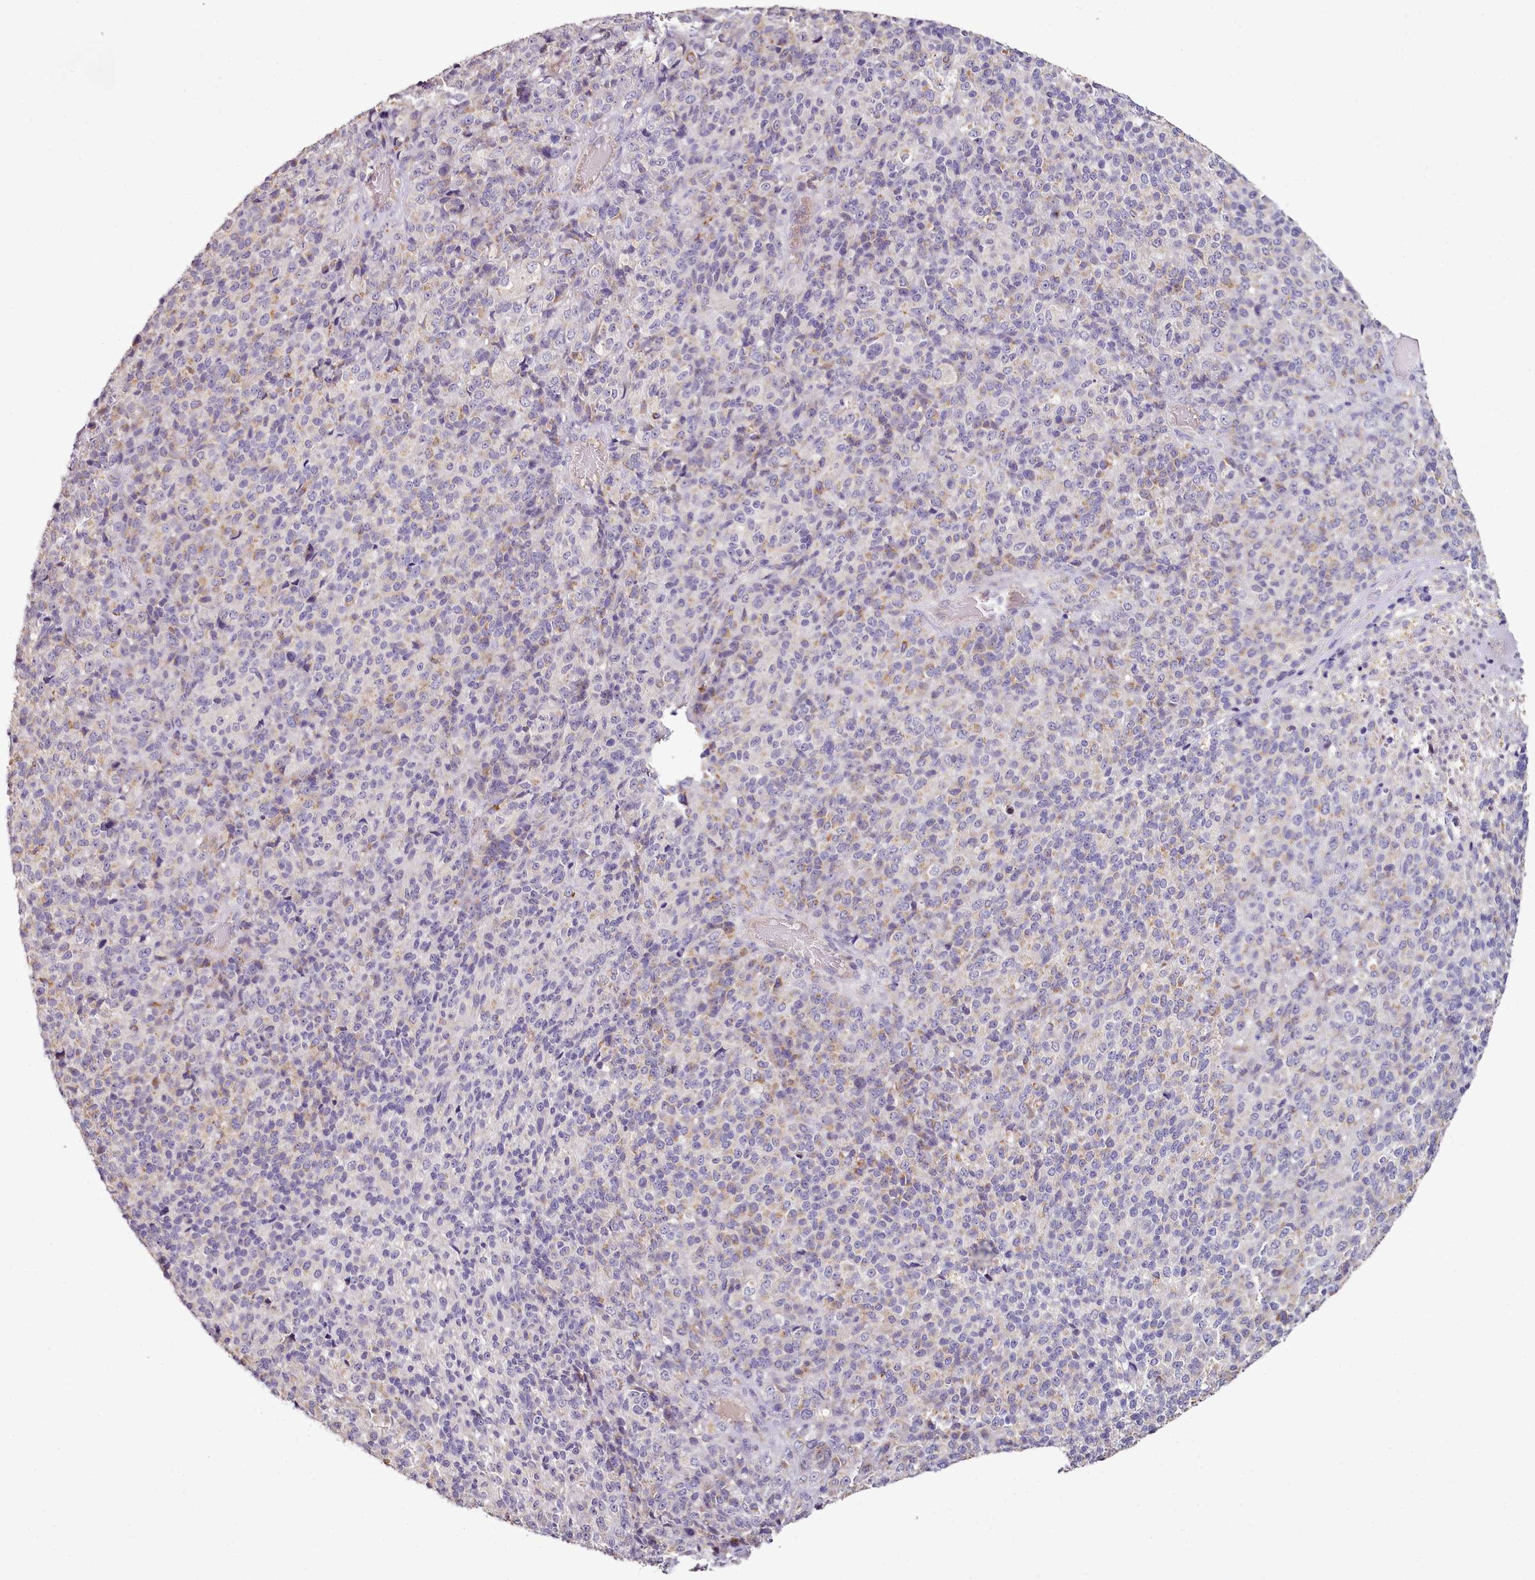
{"staining": {"intensity": "negative", "quantity": "none", "location": "none"}, "tissue": "melanoma", "cell_type": "Tumor cells", "image_type": "cancer", "snomed": [{"axis": "morphology", "description": "Malignant melanoma, Metastatic site"}, {"axis": "topography", "description": "Brain"}], "caption": "Immunohistochemistry photomicrograph of neoplastic tissue: melanoma stained with DAB (3,3'-diaminobenzidine) displays no significant protein positivity in tumor cells.", "gene": "ACSS1", "patient": {"sex": "female", "age": 56}}